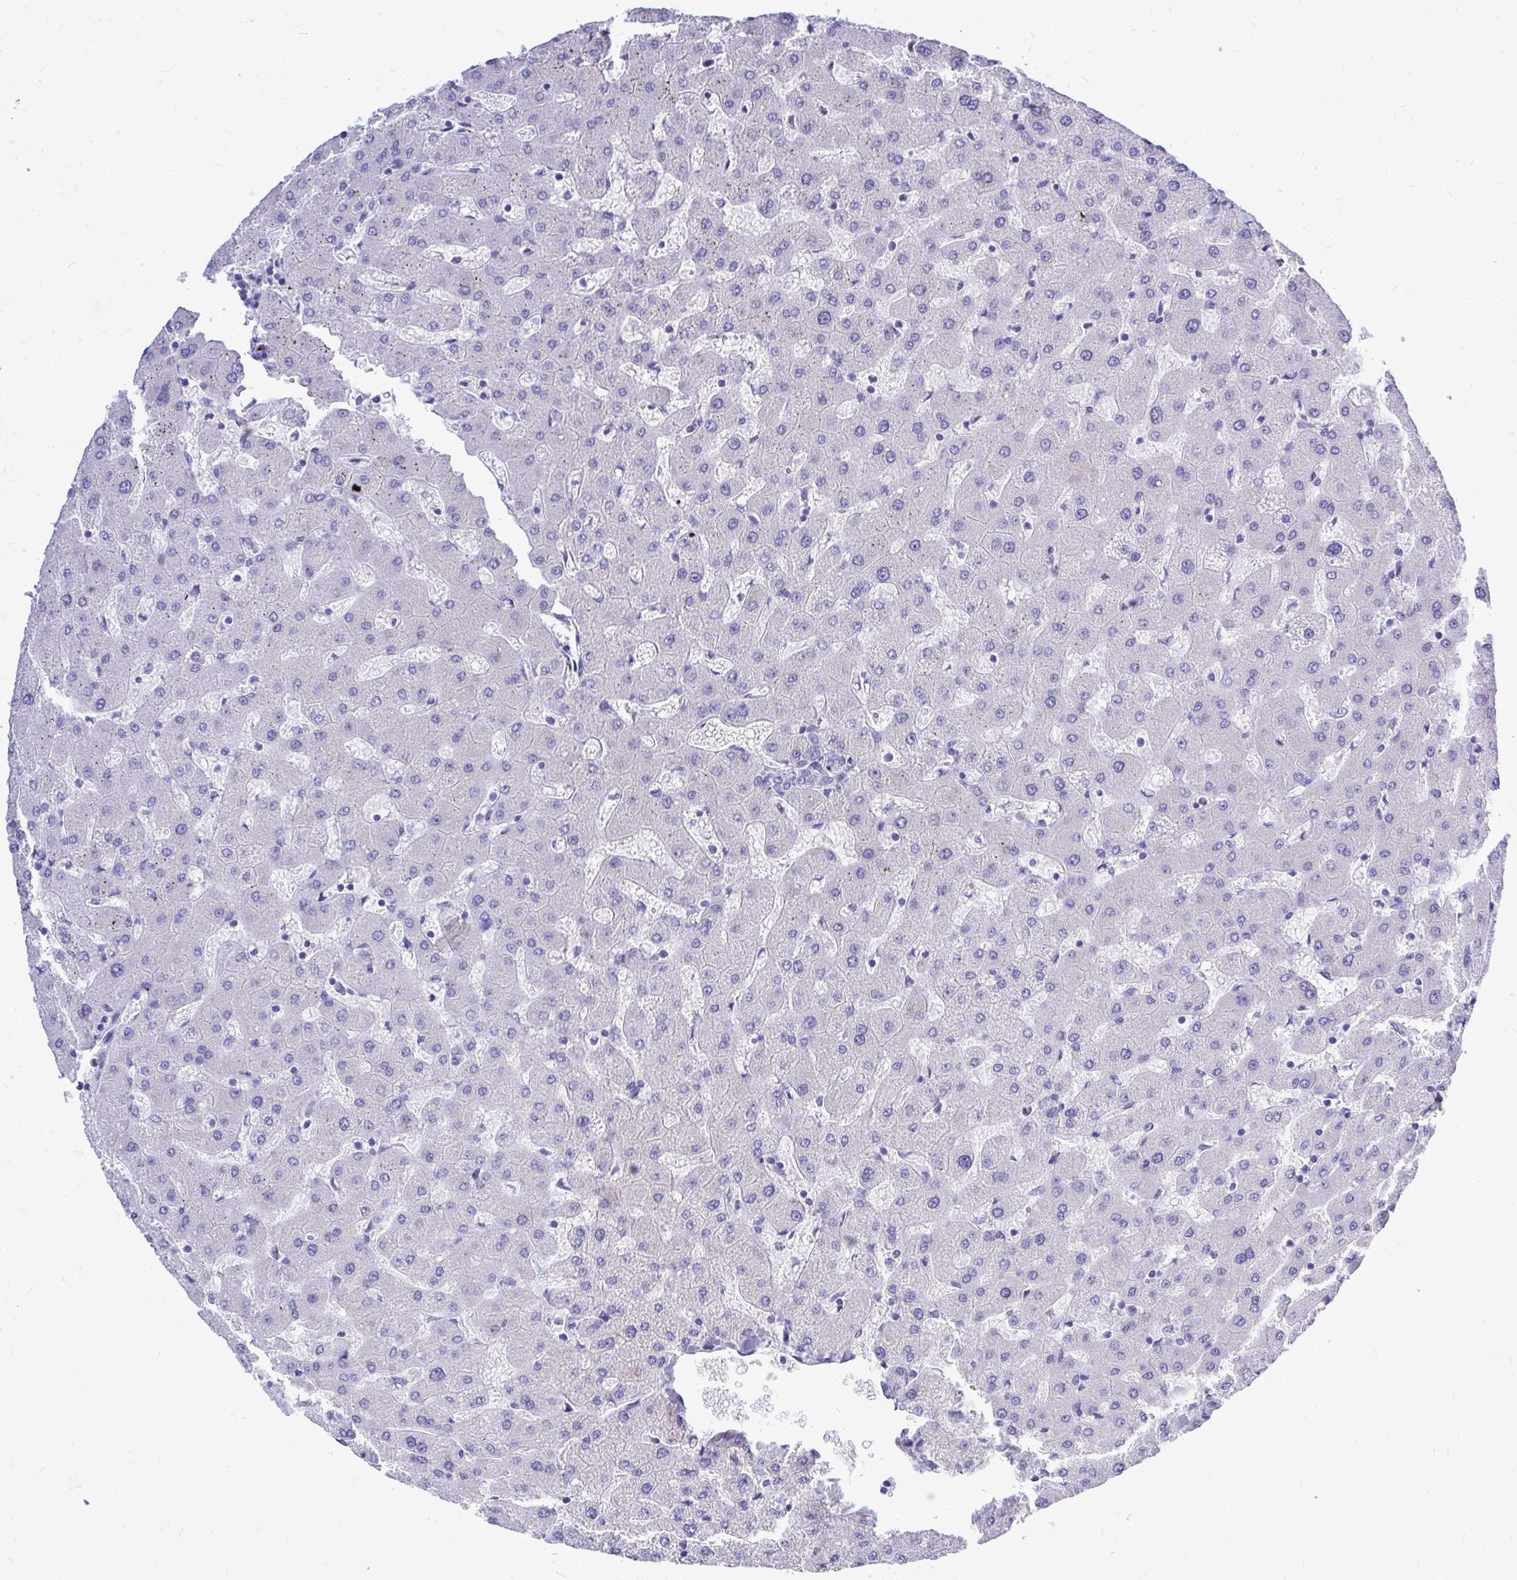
{"staining": {"intensity": "negative", "quantity": "none", "location": "none"}, "tissue": "liver", "cell_type": "Cholangiocytes", "image_type": "normal", "snomed": [{"axis": "morphology", "description": "Normal tissue, NOS"}, {"axis": "topography", "description": "Liver"}], "caption": "High power microscopy histopathology image of an immunohistochemistry photomicrograph of benign liver, revealing no significant expression in cholangiocytes.", "gene": "ZBTB25", "patient": {"sex": "female", "age": 63}}